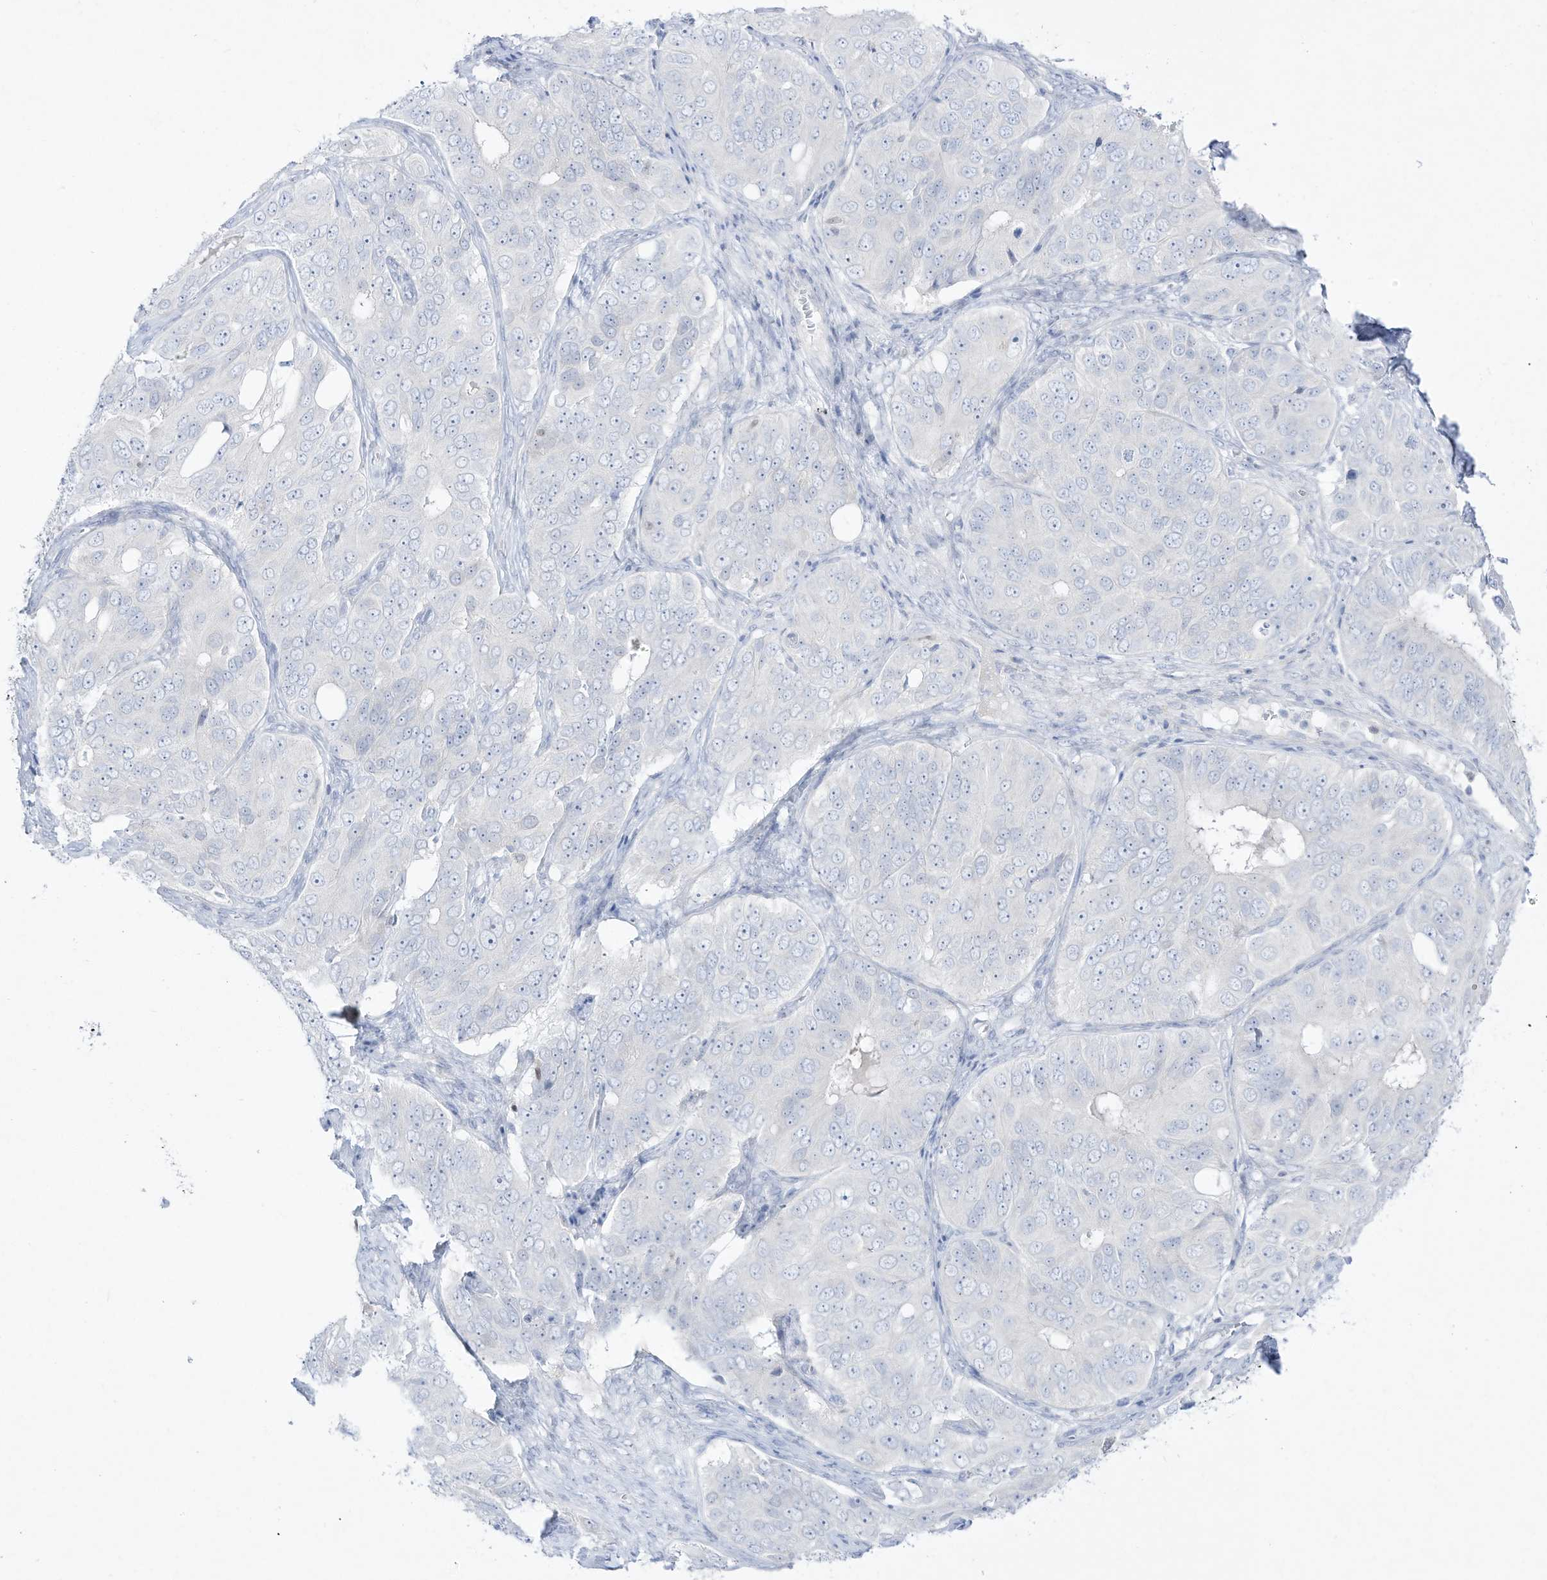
{"staining": {"intensity": "negative", "quantity": "none", "location": "none"}, "tissue": "ovarian cancer", "cell_type": "Tumor cells", "image_type": "cancer", "snomed": [{"axis": "morphology", "description": "Carcinoma, endometroid"}, {"axis": "topography", "description": "Ovary"}], "caption": "The micrograph reveals no staining of tumor cells in ovarian cancer (endometroid carcinoma).", "gene": "DMKN", "patient": {"sex": "female", "age": 51}}